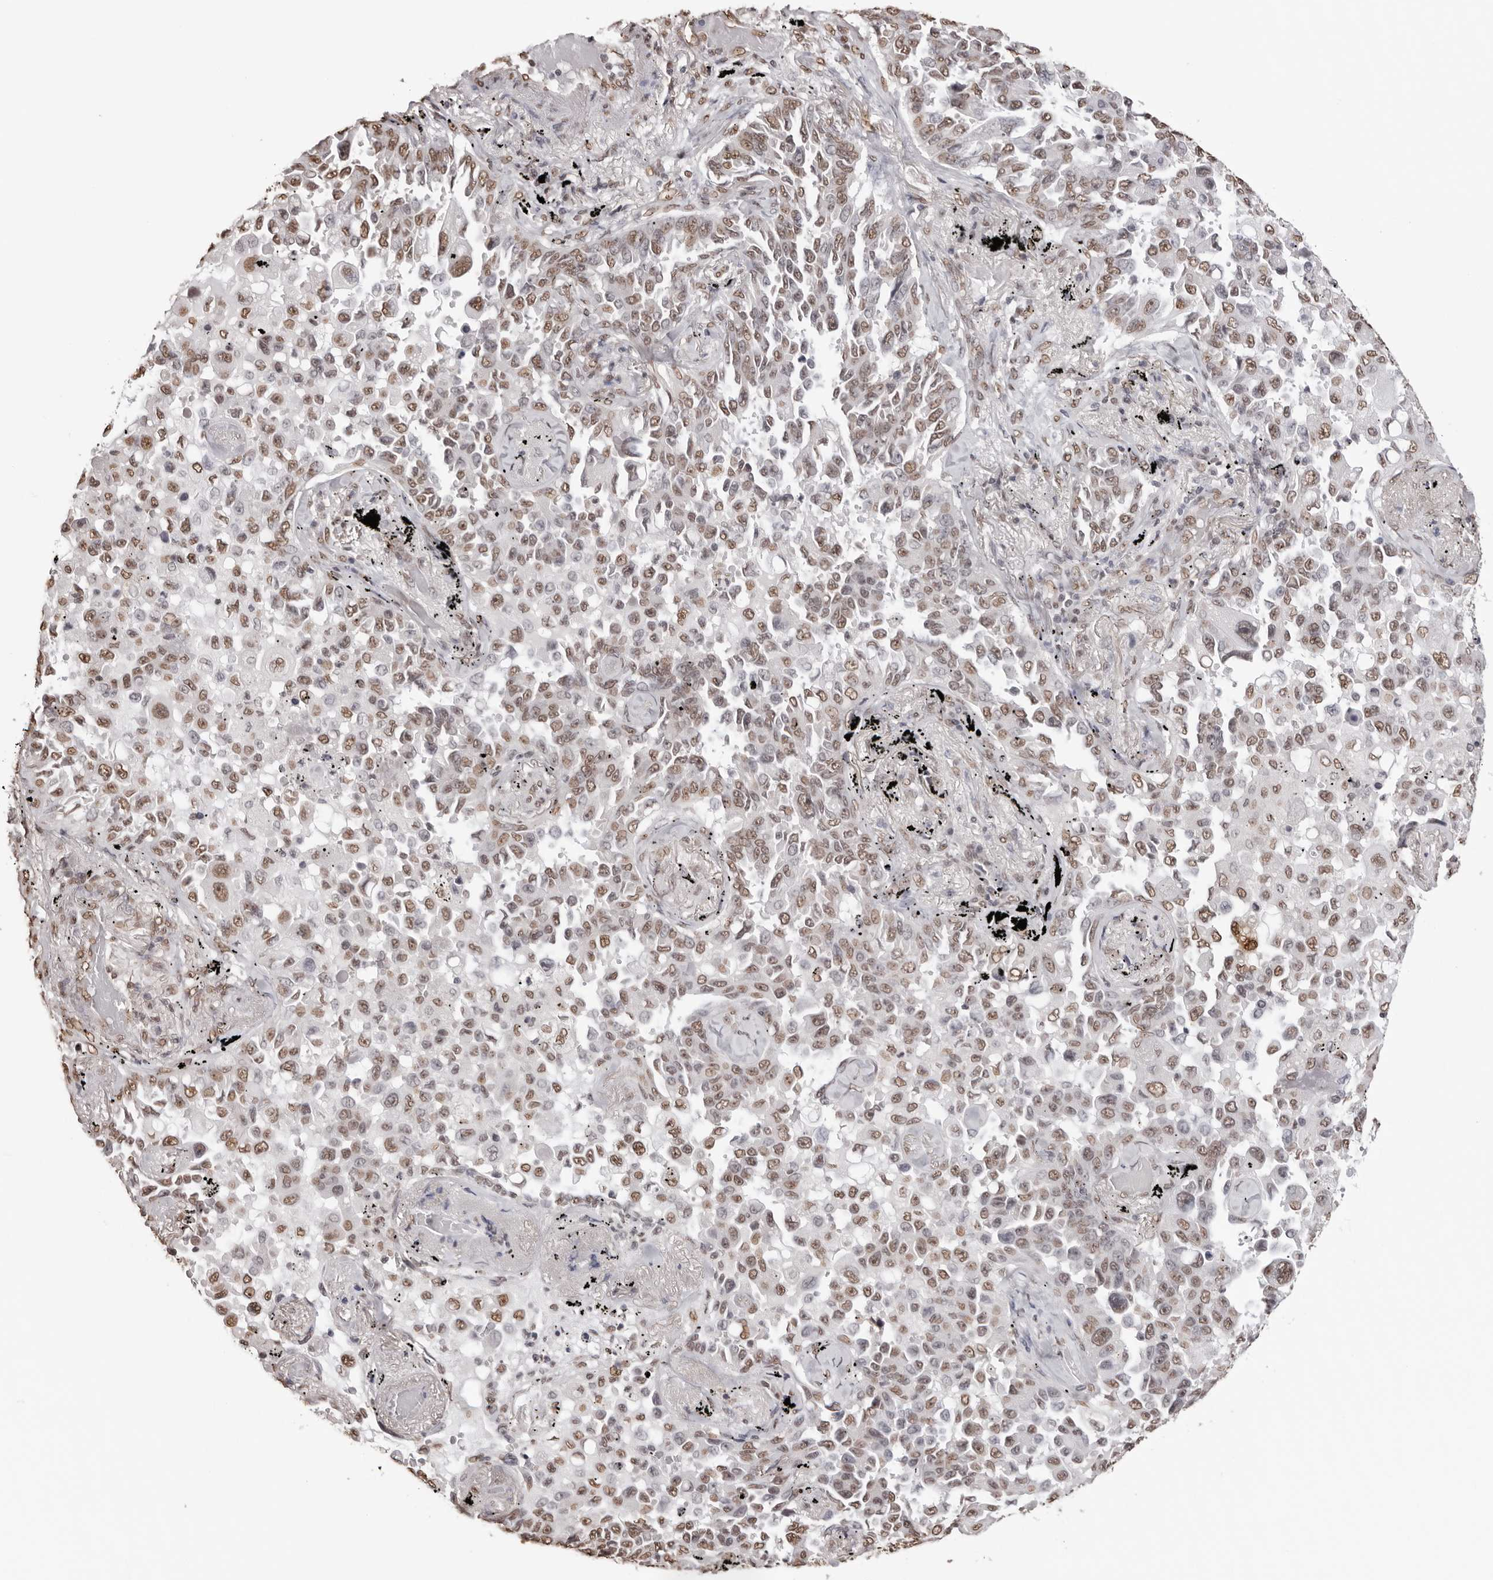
{"staining": {"intensity": "moderate", "quantity": ">75%", "location": "nuclear"}, "tissue": "lung cancer", "cell_type": "Tumor cells", "image_type": "cancer", "snomed": [{"axis": "morphology", "description": "Adenocarcinoma, NOS"}, {"axis": "topography", "description": "Lung"}], "caption": "Immunohistochemistry of lung cancer displays medium levels of moderate nuclear staining in approximately >75% of tumor cells.", "gene": "OLIG3", "patient": {"sex": "female", "age": 67}}